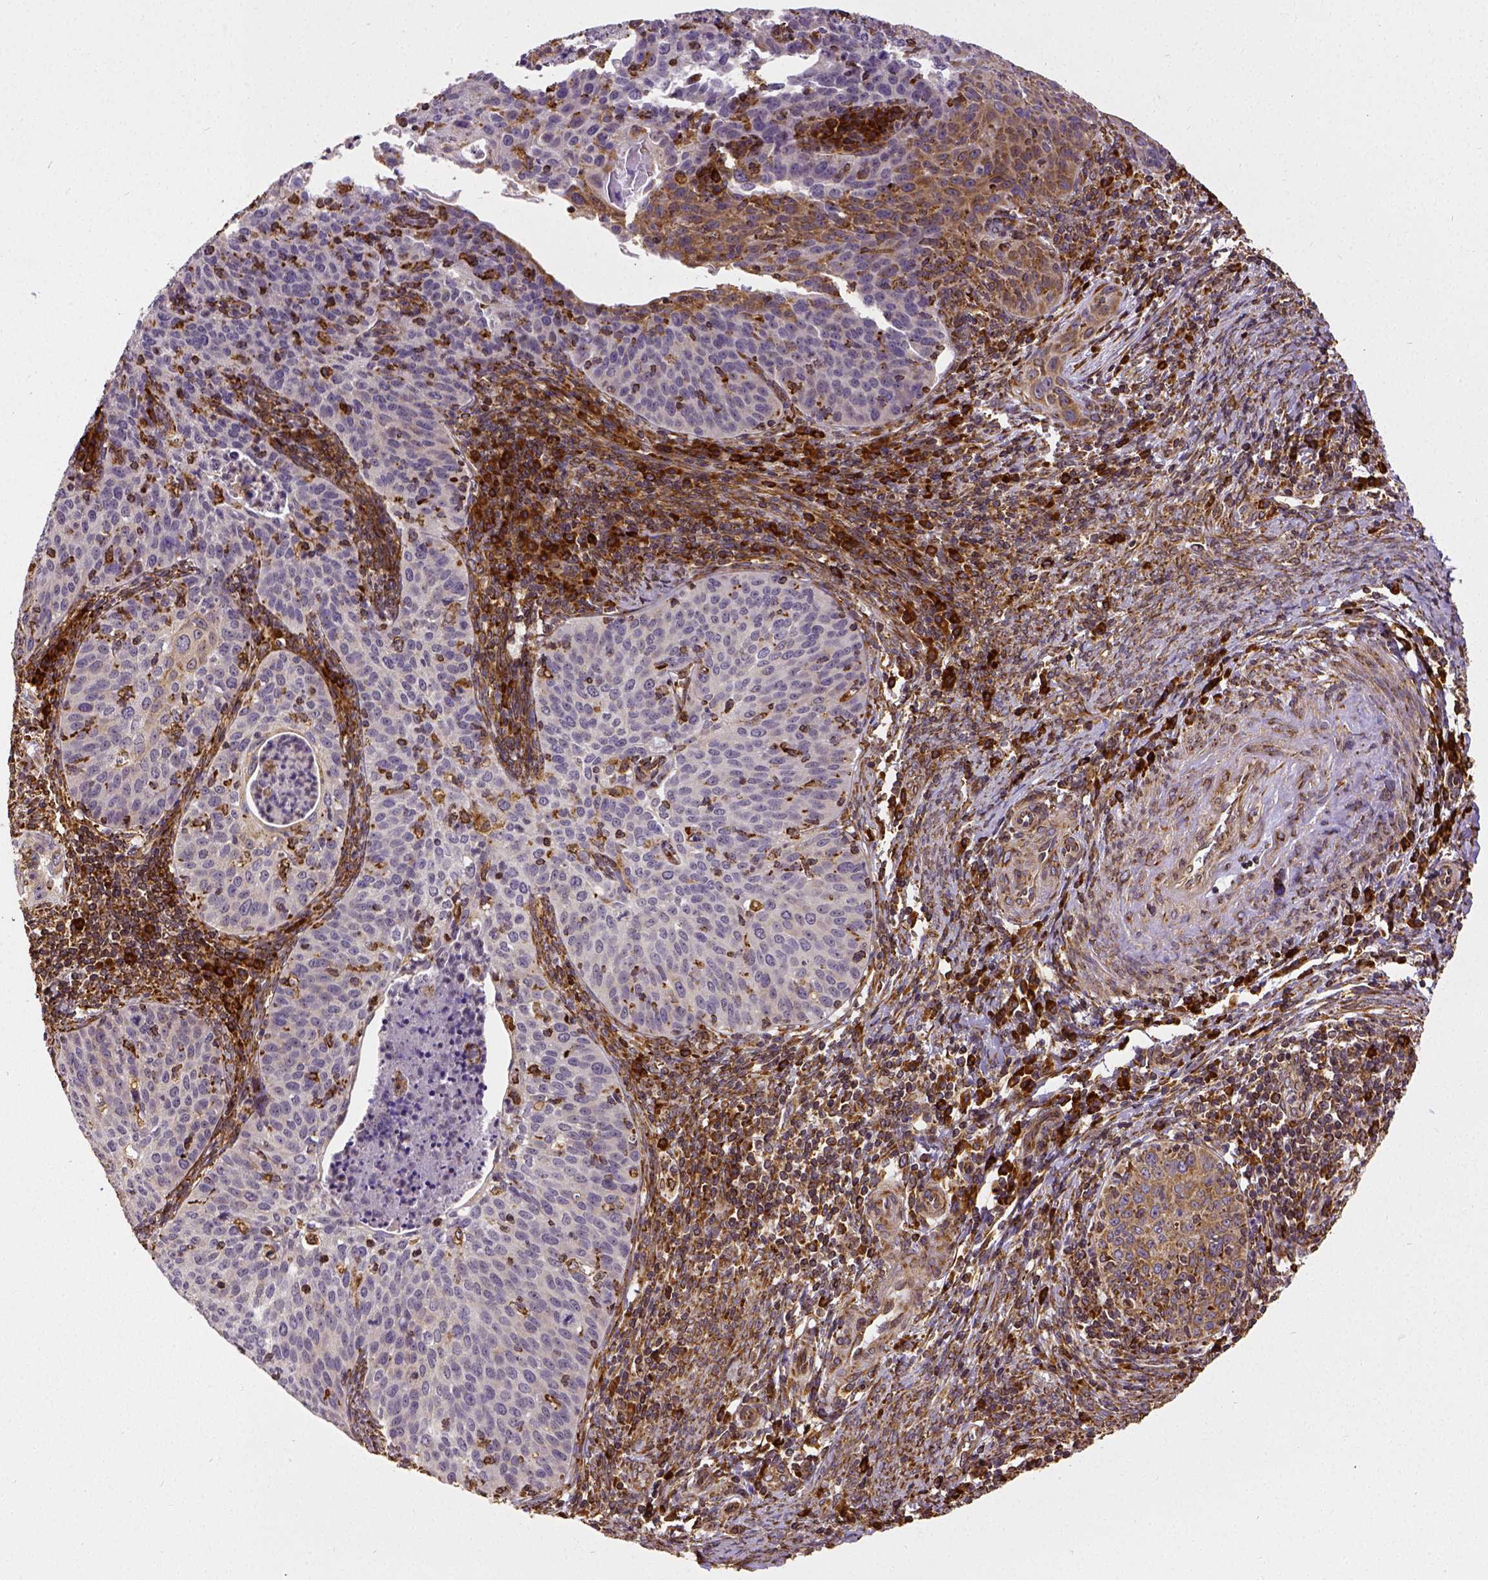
{"staining": {"intensity": "weak", "quantity": "<25%", "location": "cytoplasmic/membranous"}, "tissue": "cervical cancer", "cell_type": "Tumor cells", "image_type": "cancer", "snomed": [{"axis": "morphology", "description": "Squamous cell carcinoma, NOS"}, {"axis": "topography", "description": "Cervix"}], "caption": "Tumor cells show no significant positivity in cervical cancer. (Stains: DAB IHC with hematoxylin counter stain, Microscopy: brightfield microscopy at high magnification).", "gene": "MTDH", "patient": {"sex": "female", "age": 30}}